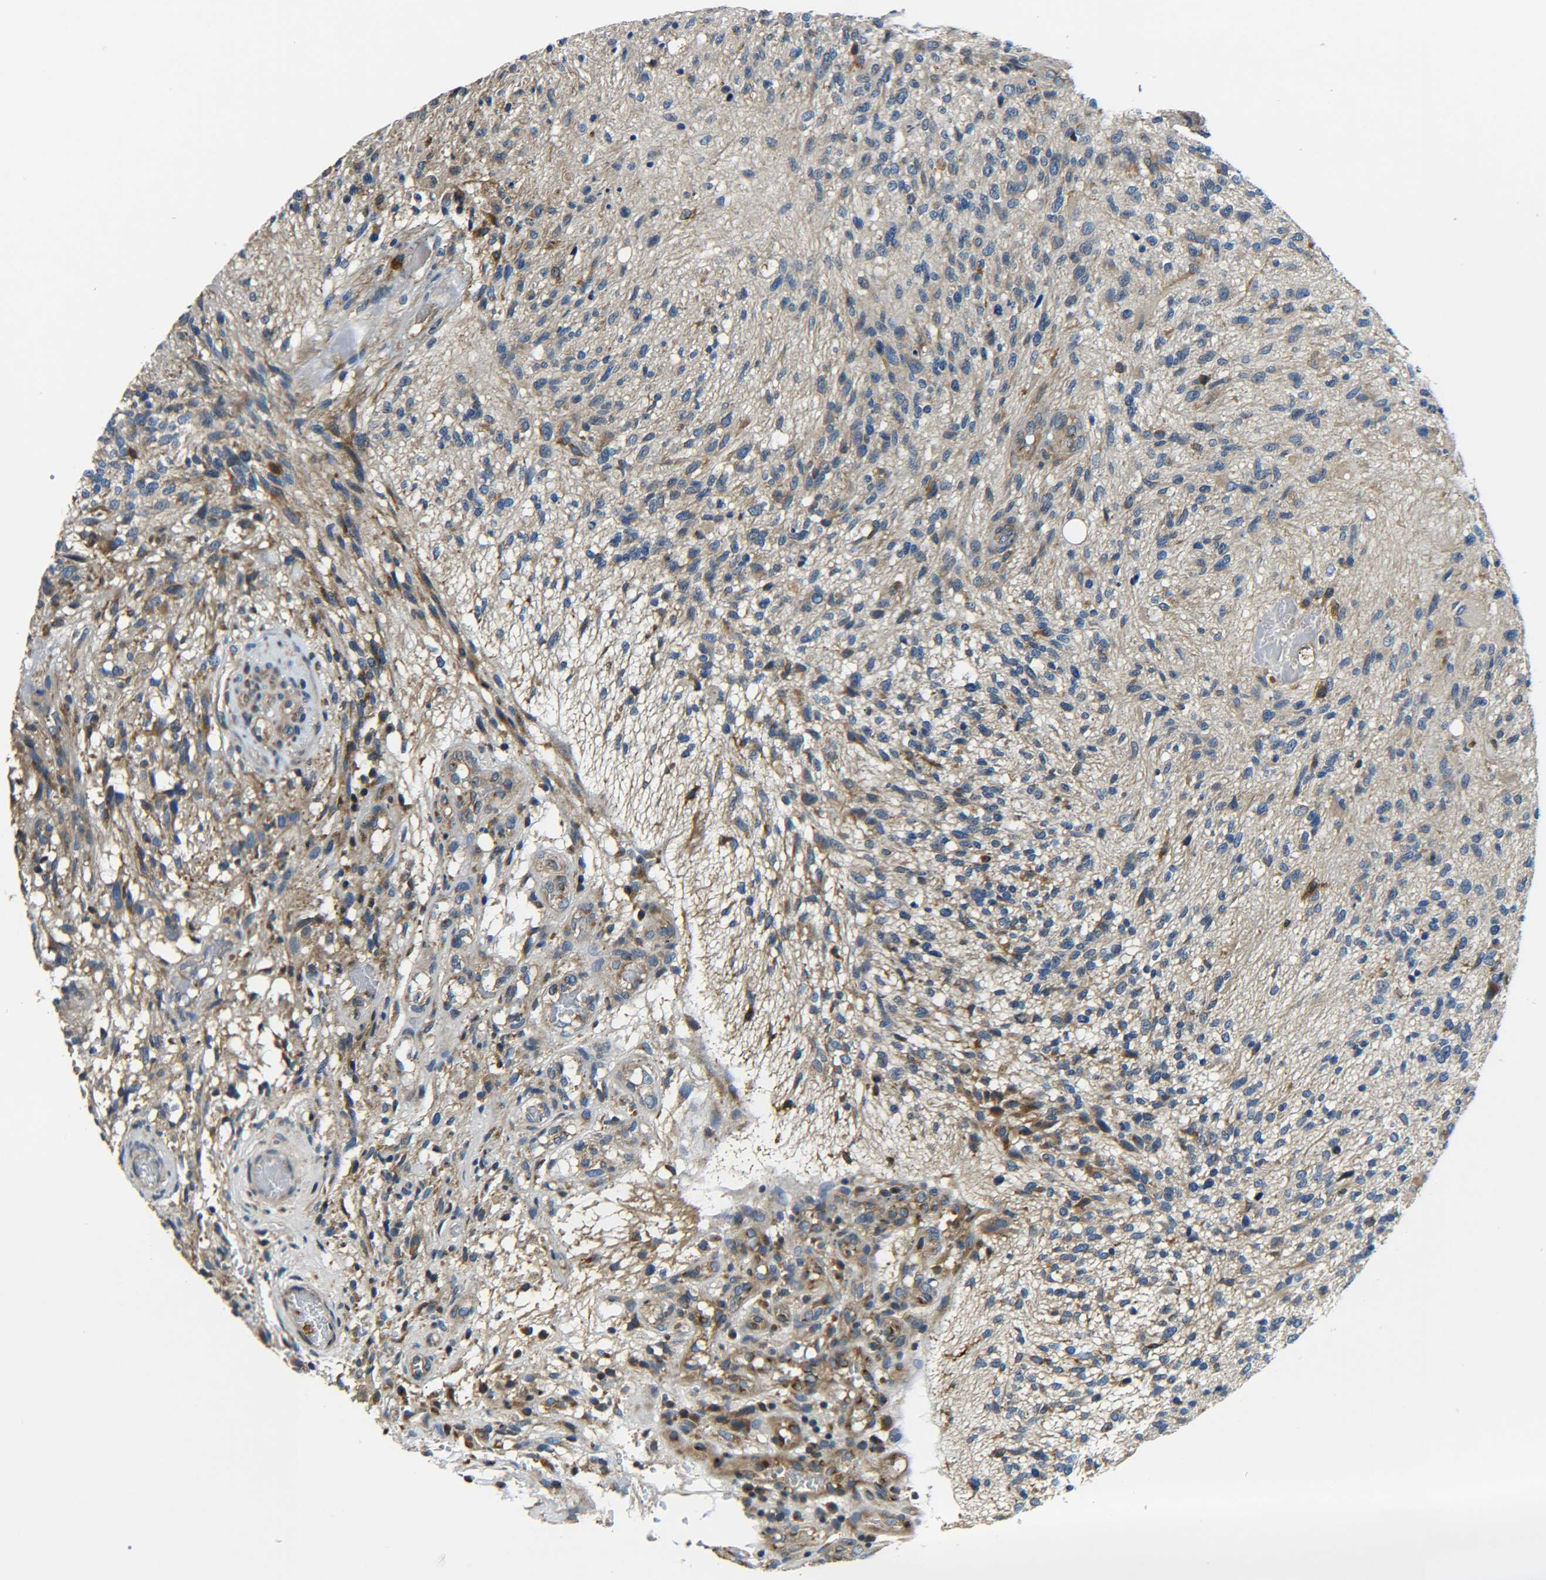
{"staining": {"intensity": "moderate", "quantity": "25%-75%", "location": "cytoplasmic/membranous"}, "tissue": "glioma", "cell_type": "Tumor cells", "image_type": "cancer", "snomed": [{"axis": "morphology", "description": "Normal tissue, NOS"}, {"axis": "morphology", "description": "Glioma, malignant, High grade"}, {"axis": "topography", "description": "Cerebral cortex"}], "caption": "IHC staining of malignant glioma (high-grade), which exhibits medium levels of moderate cytoplasmic/membranous positivity in approximately 25%-75% of tumor cells indicating moderate cytoplasmic/membranous protein expression. The staining was performed using DAB (brown) for protein detection and nuclei were counterstained in hematoxylin (blue).", "gene": "RAB1B", "patient": {"sex": "male", "age": 75}}